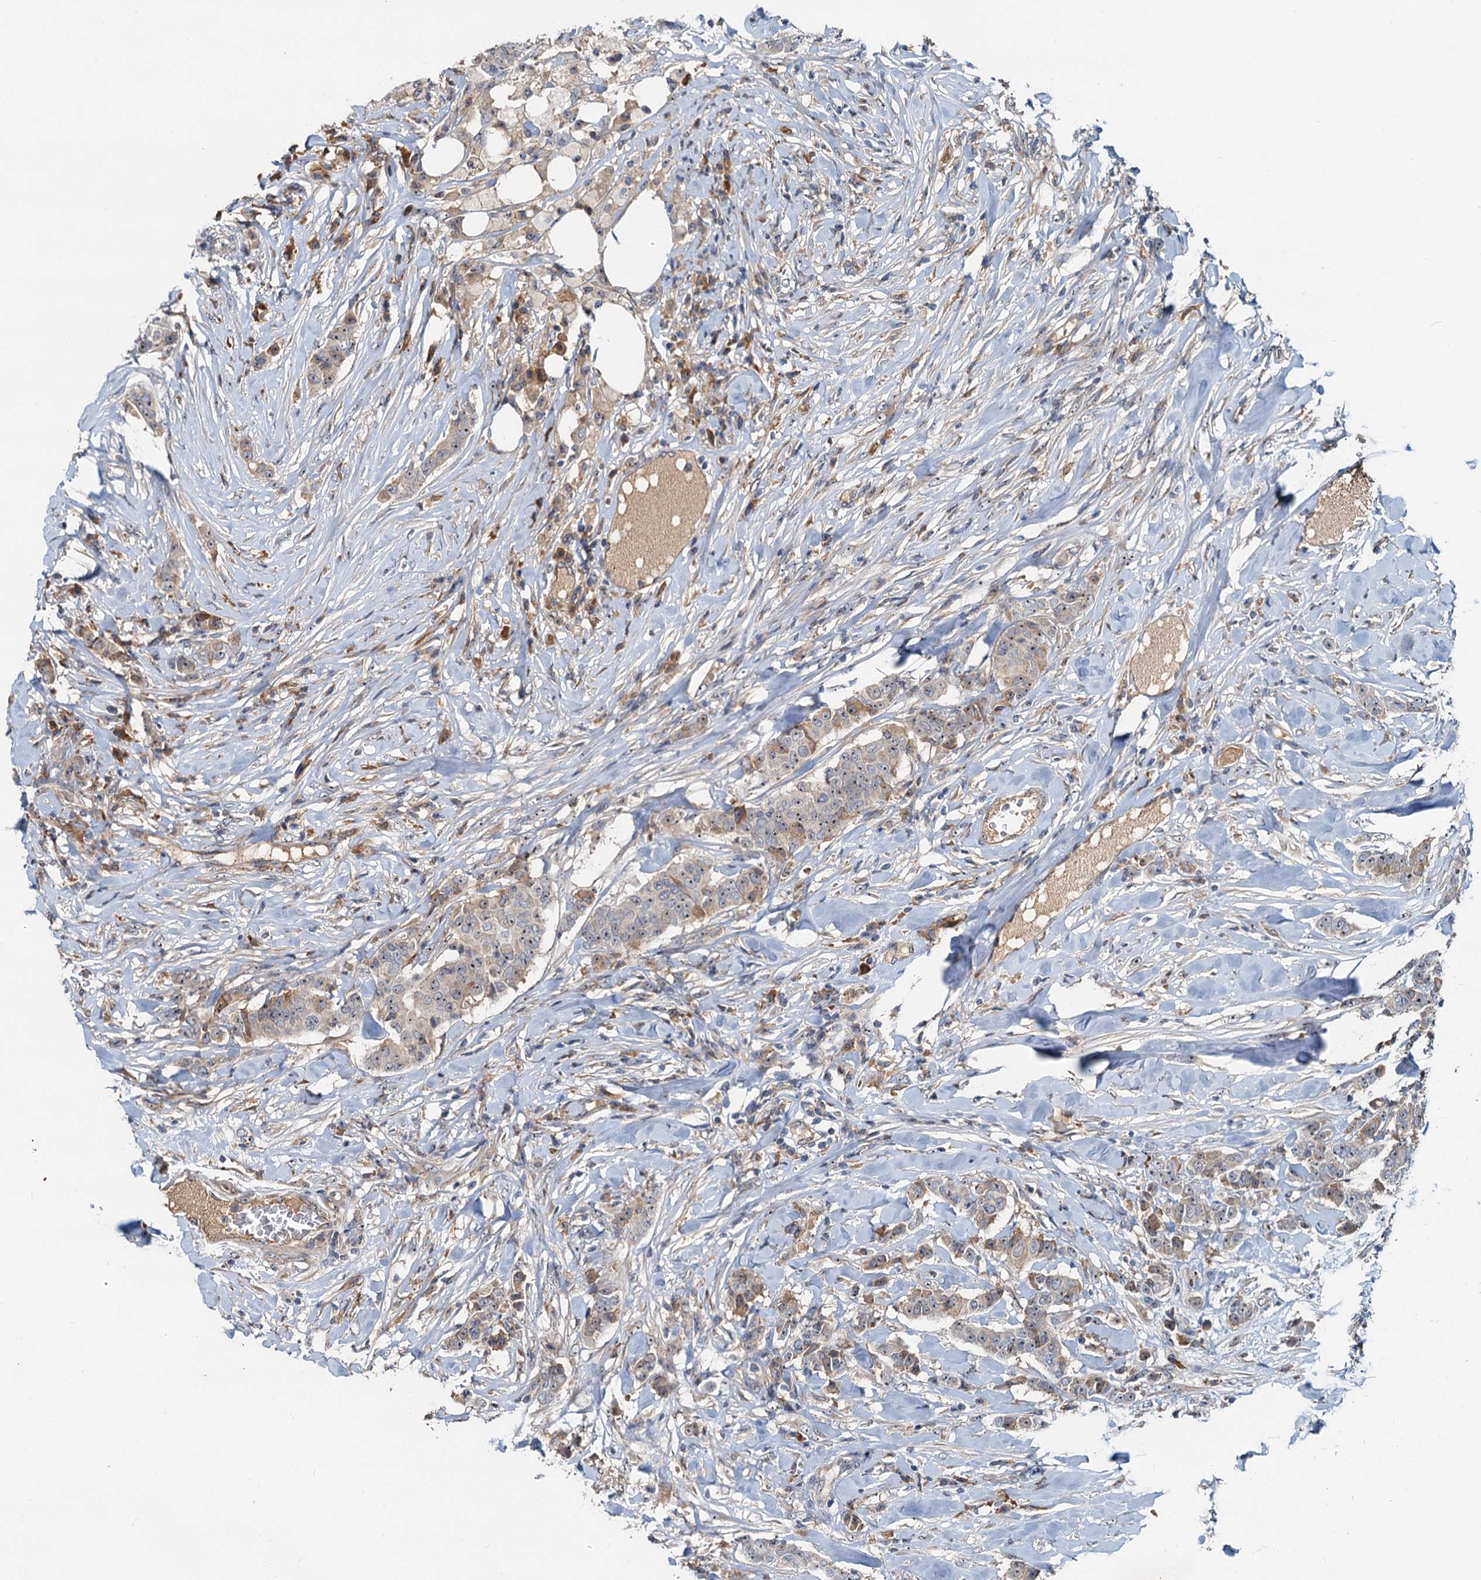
{"staining": {"intensity": "negative", "quantity": "none", "location": "none"}, "tissue": "breast cancer", "cell_type": "Tumor cells", "image_type": "cancer", "snomed": [{"axis": "morphology", "description": "Duct carcinoma"}, {"axis": "topography", "description": "Breast"}], "caption": "Invasive ductal carcinoma (breast) was stained to show a protein in brown. There is no significant staining in tumor cells.", "gene": "RGS7BP", "patient": {"sex": "female", "age": 40}}